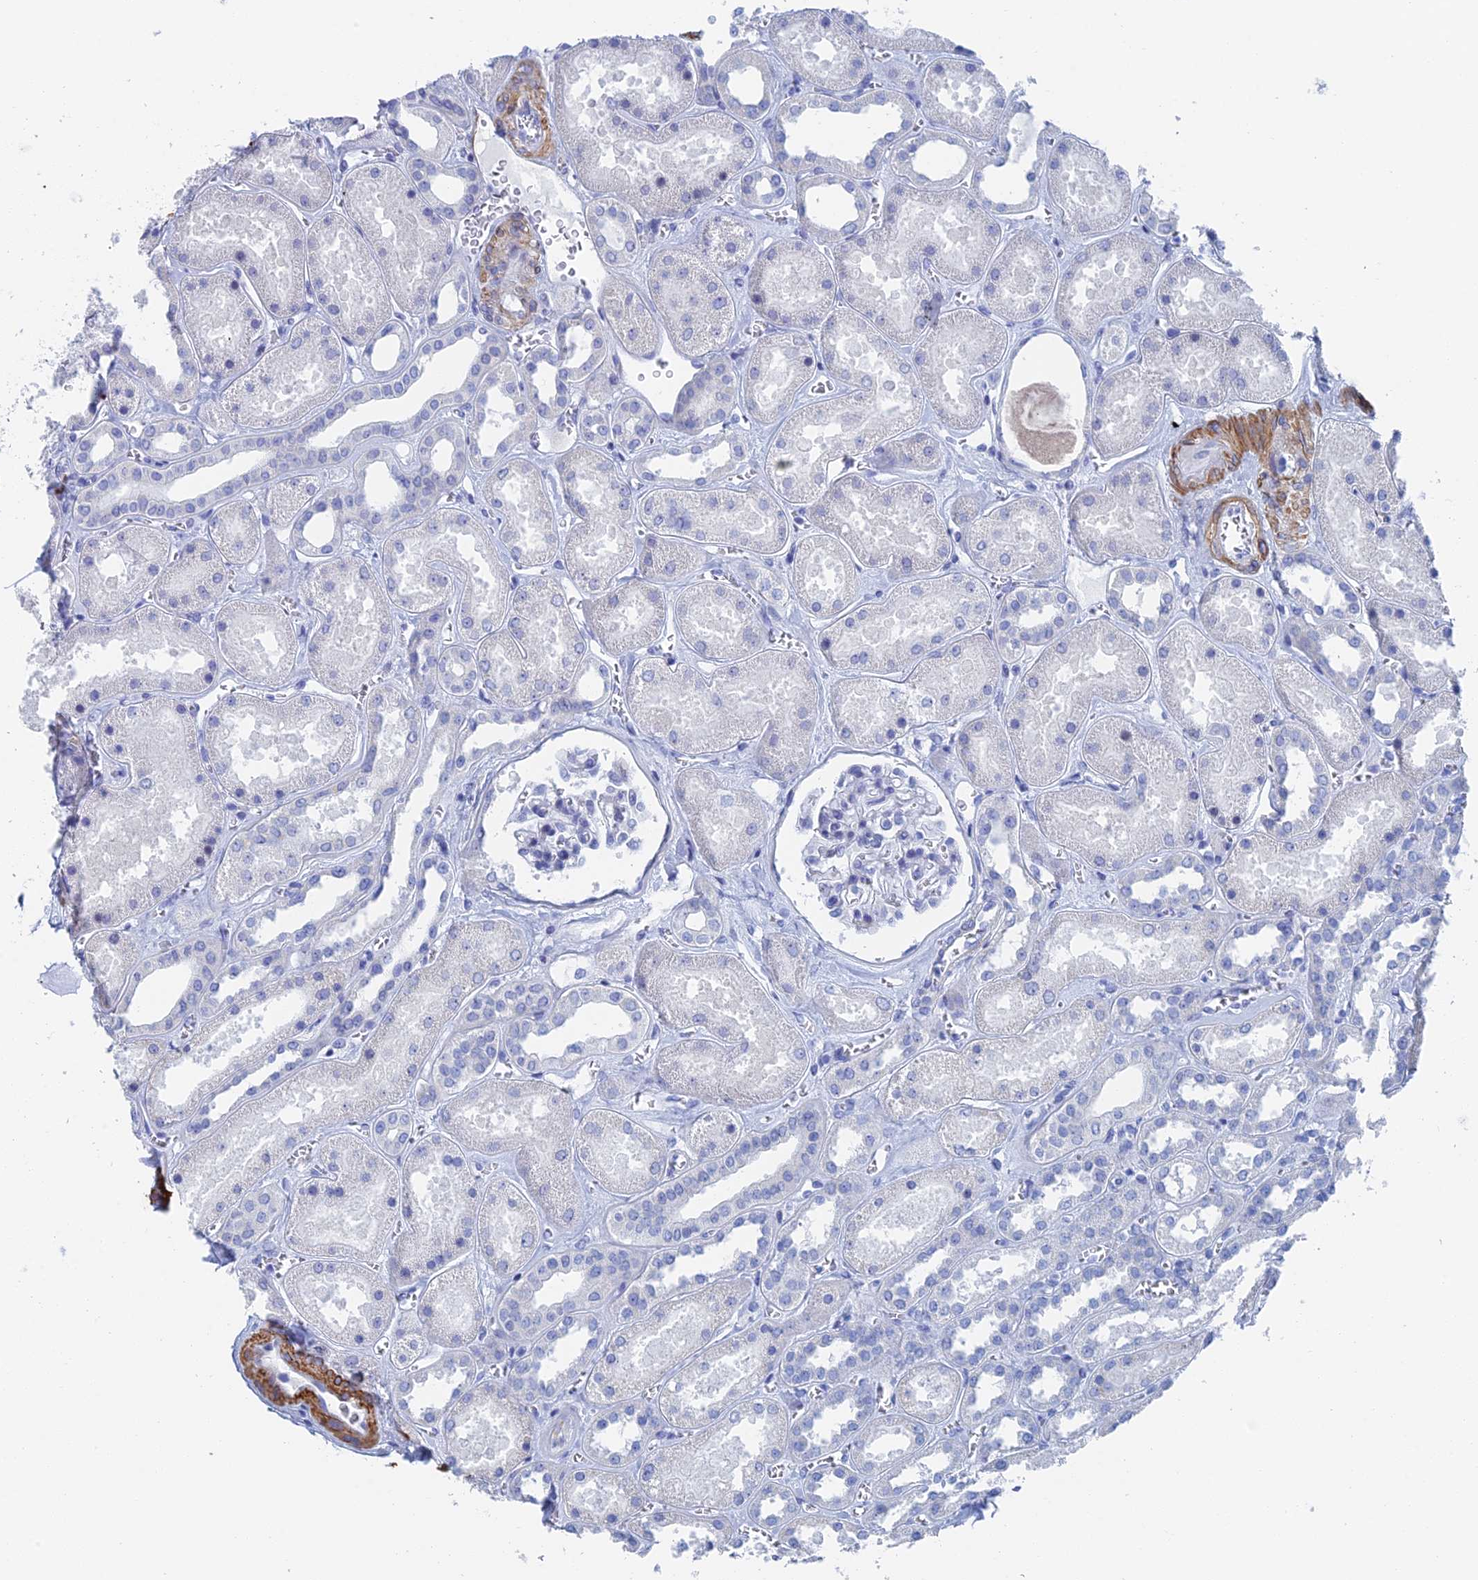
{"staining": {"intensity": "negative", "quantity": "none", "location": "none"}, "tissue": "kidney", "cell_type": "Cells in glomeruli", "image_type": "normal", "snomed": [{"axis": "morphology", "description": "Normal tissue, NOS"}, {"axis": "morphology", "description": "Adenocarcinoma, NOS"}, {"axis": "topography", "description": "Kidney"}], "caption": "An image of human kidney is negative for staining in cells in glomeruli. (DAB (3,3'-diaminobenzidine) IHC visualized using brightfield microscopy, high magnification).", "gene": "KCNK18", "patient": {"sex": "female", "age": 68}}